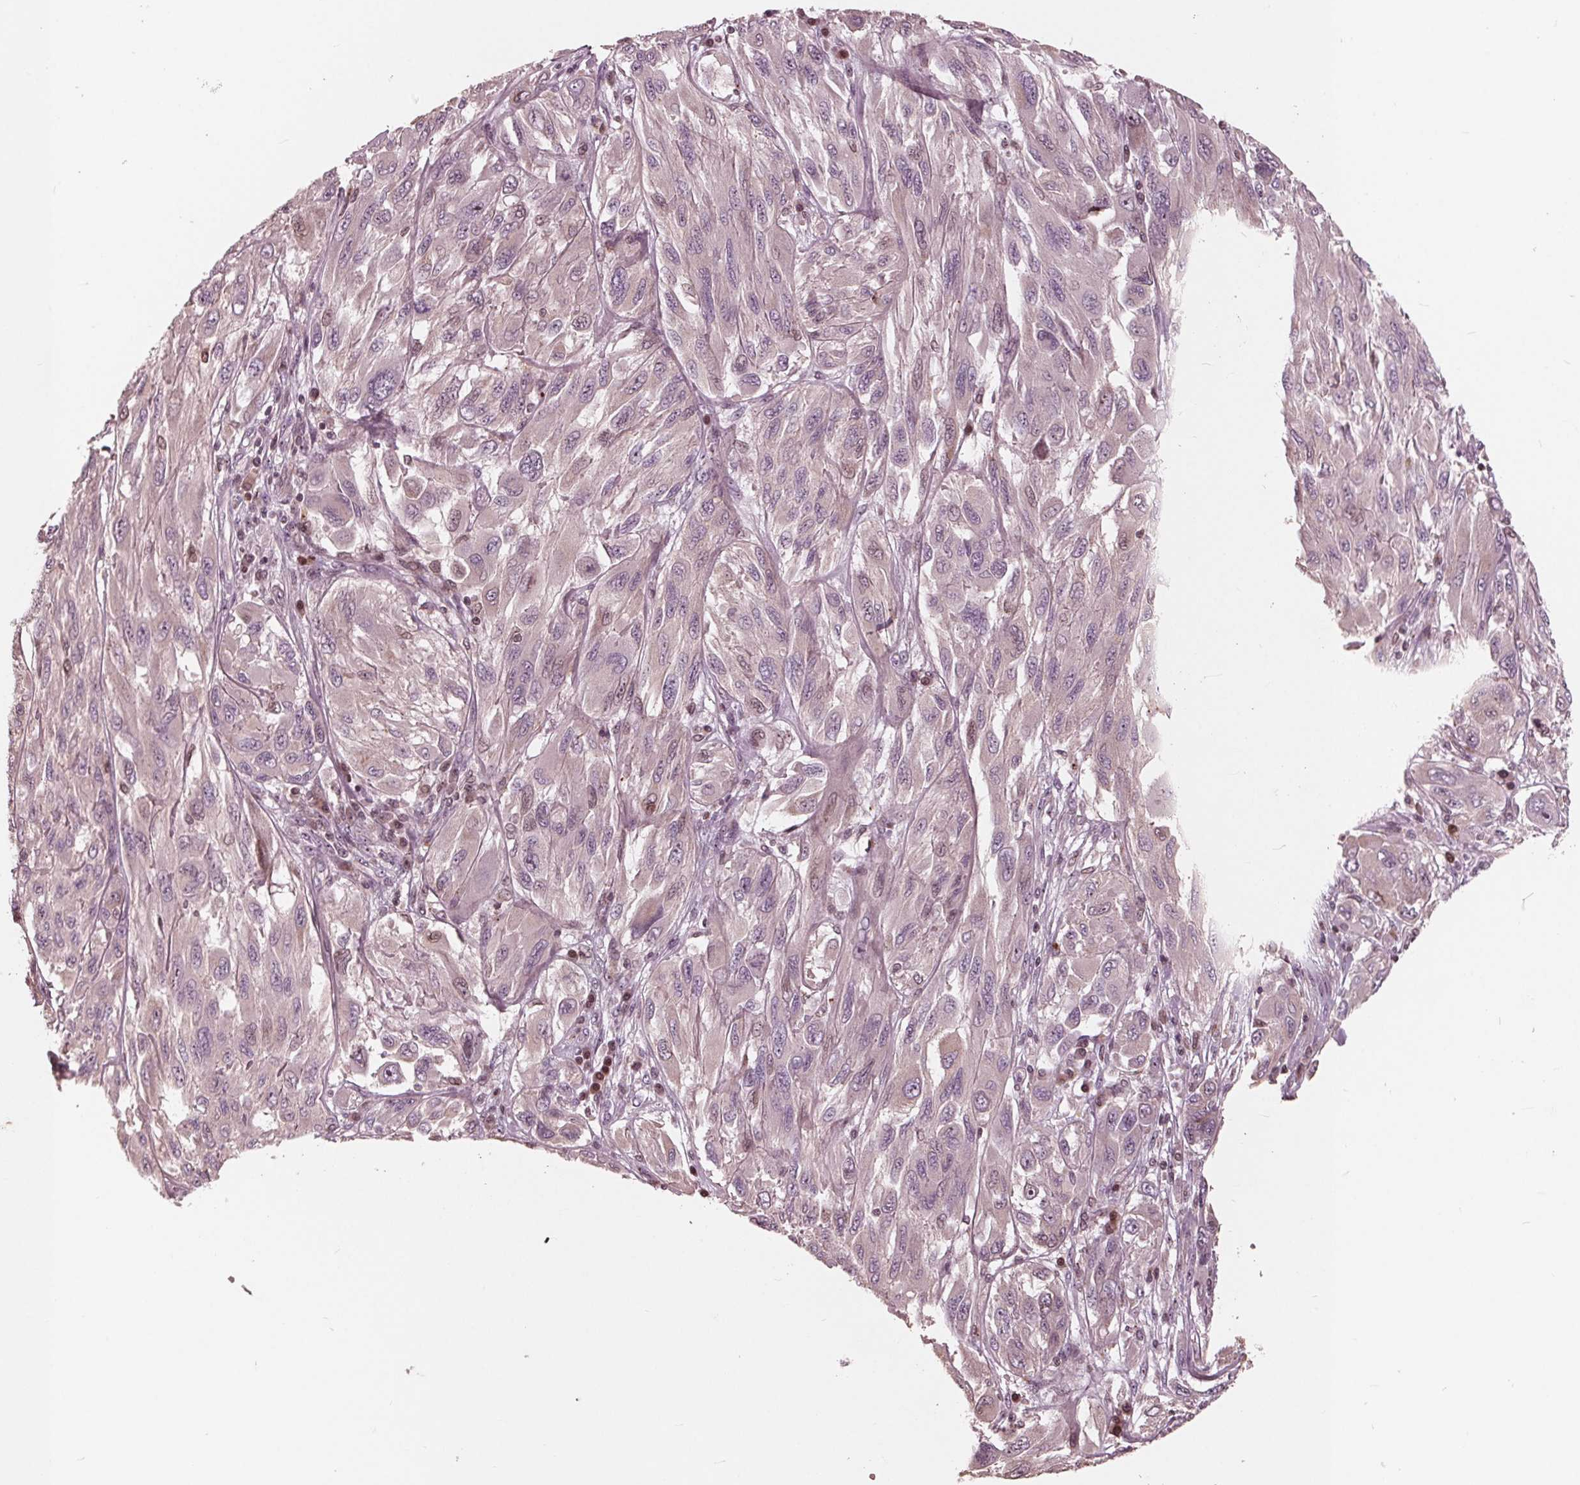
{"staining": {"intensity": "negative", "quantity": "none", "location": "none"}, "tissue": "melanoma", "cell_type": "Tumor cells", "image_type": "cancer", "snomed": [{"axis": "morphology", "description": "Malignant melanoma, NOS"}, {"axis": "topography", "description": "Skin"}], "caption": "Immunohistochemical staining of human malignant melanoma displays no significant expression in tumor cells.", "gene": "NUP210", "patient": {"sex": "female", "age": 91}}